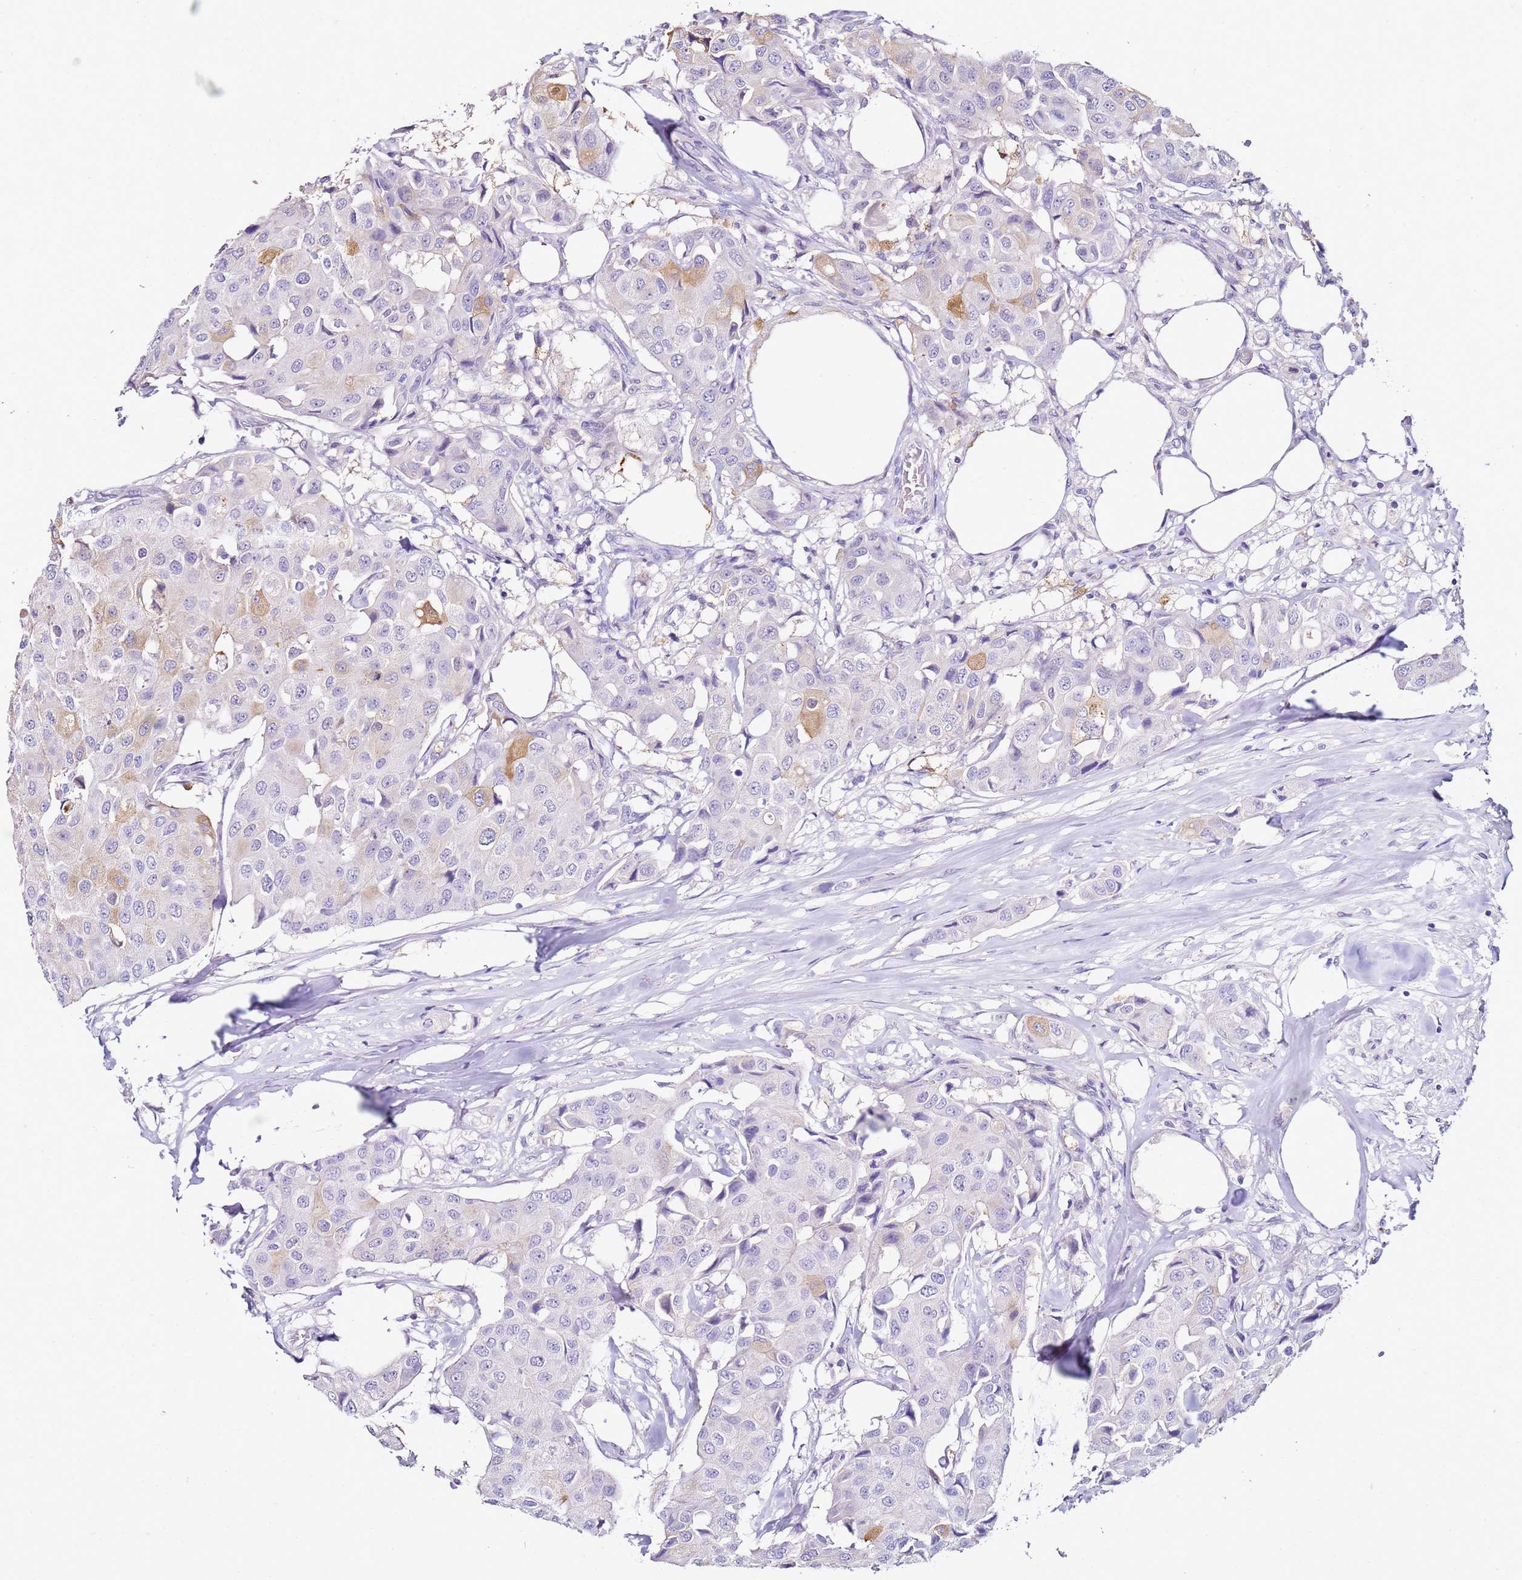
{"staining": {"intensity": "weak", "quantity": "<25%", "location": "cytoplasmic/membranous"}, "tissue": "breast cancer", "cell_type": "Tumor cells", "image_type": "cancer", "snomed": [{"axis": "morphology", "description": "Duct carcinoma"}, {"axis": "topography", "description": "Breast"}], "caption": "A photomicrograph of breast cancer stained for a protein displays no brown staining in tumor cells. (DAB (3,3'-diaminobenzidine) immunohistochemistry (IHC) with hematoxylin counter stain).", "gene": "HGD", "patient": {"sex": "female", "age": 80}}